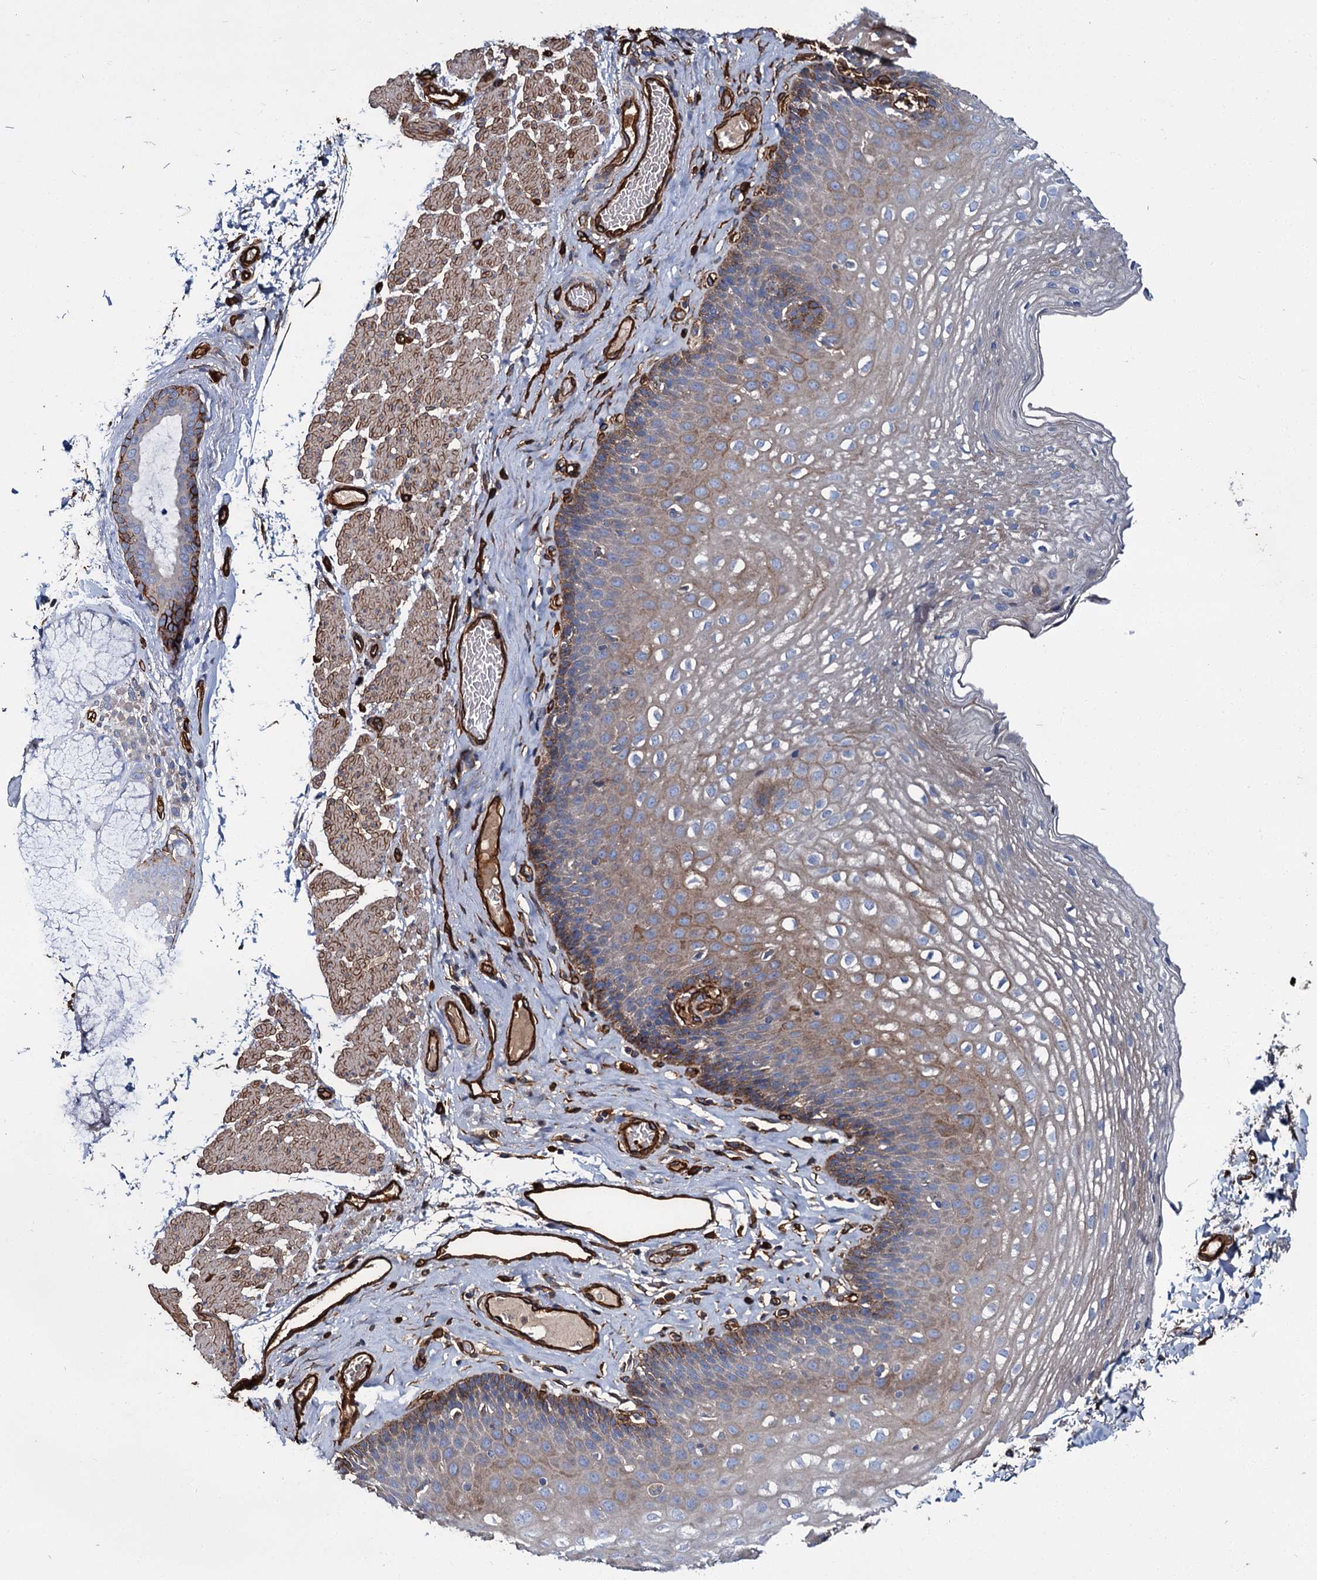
{"staining": {"intensity": "moderate", "quantity": "25%-75%", "location": "cytoplasmic/membranous"}, "tissue": "esophagus", "cell_type": "Squamous epithelial cells", "image_type": "normal", "snomed": [{"axis": "morphology", "description": "Normal tissue, NOS"}, {"axis": "topography", "description": "Esophagus"}], "caption": "This is a micrograph of immunohistochemistry staining of benign esophagus, which shows moderate positivity in the cytoplasmic/membranous of squamous epithelial cells.", "gene": "CACNA1C", "patient": {"sex": "female", "age": 66}}